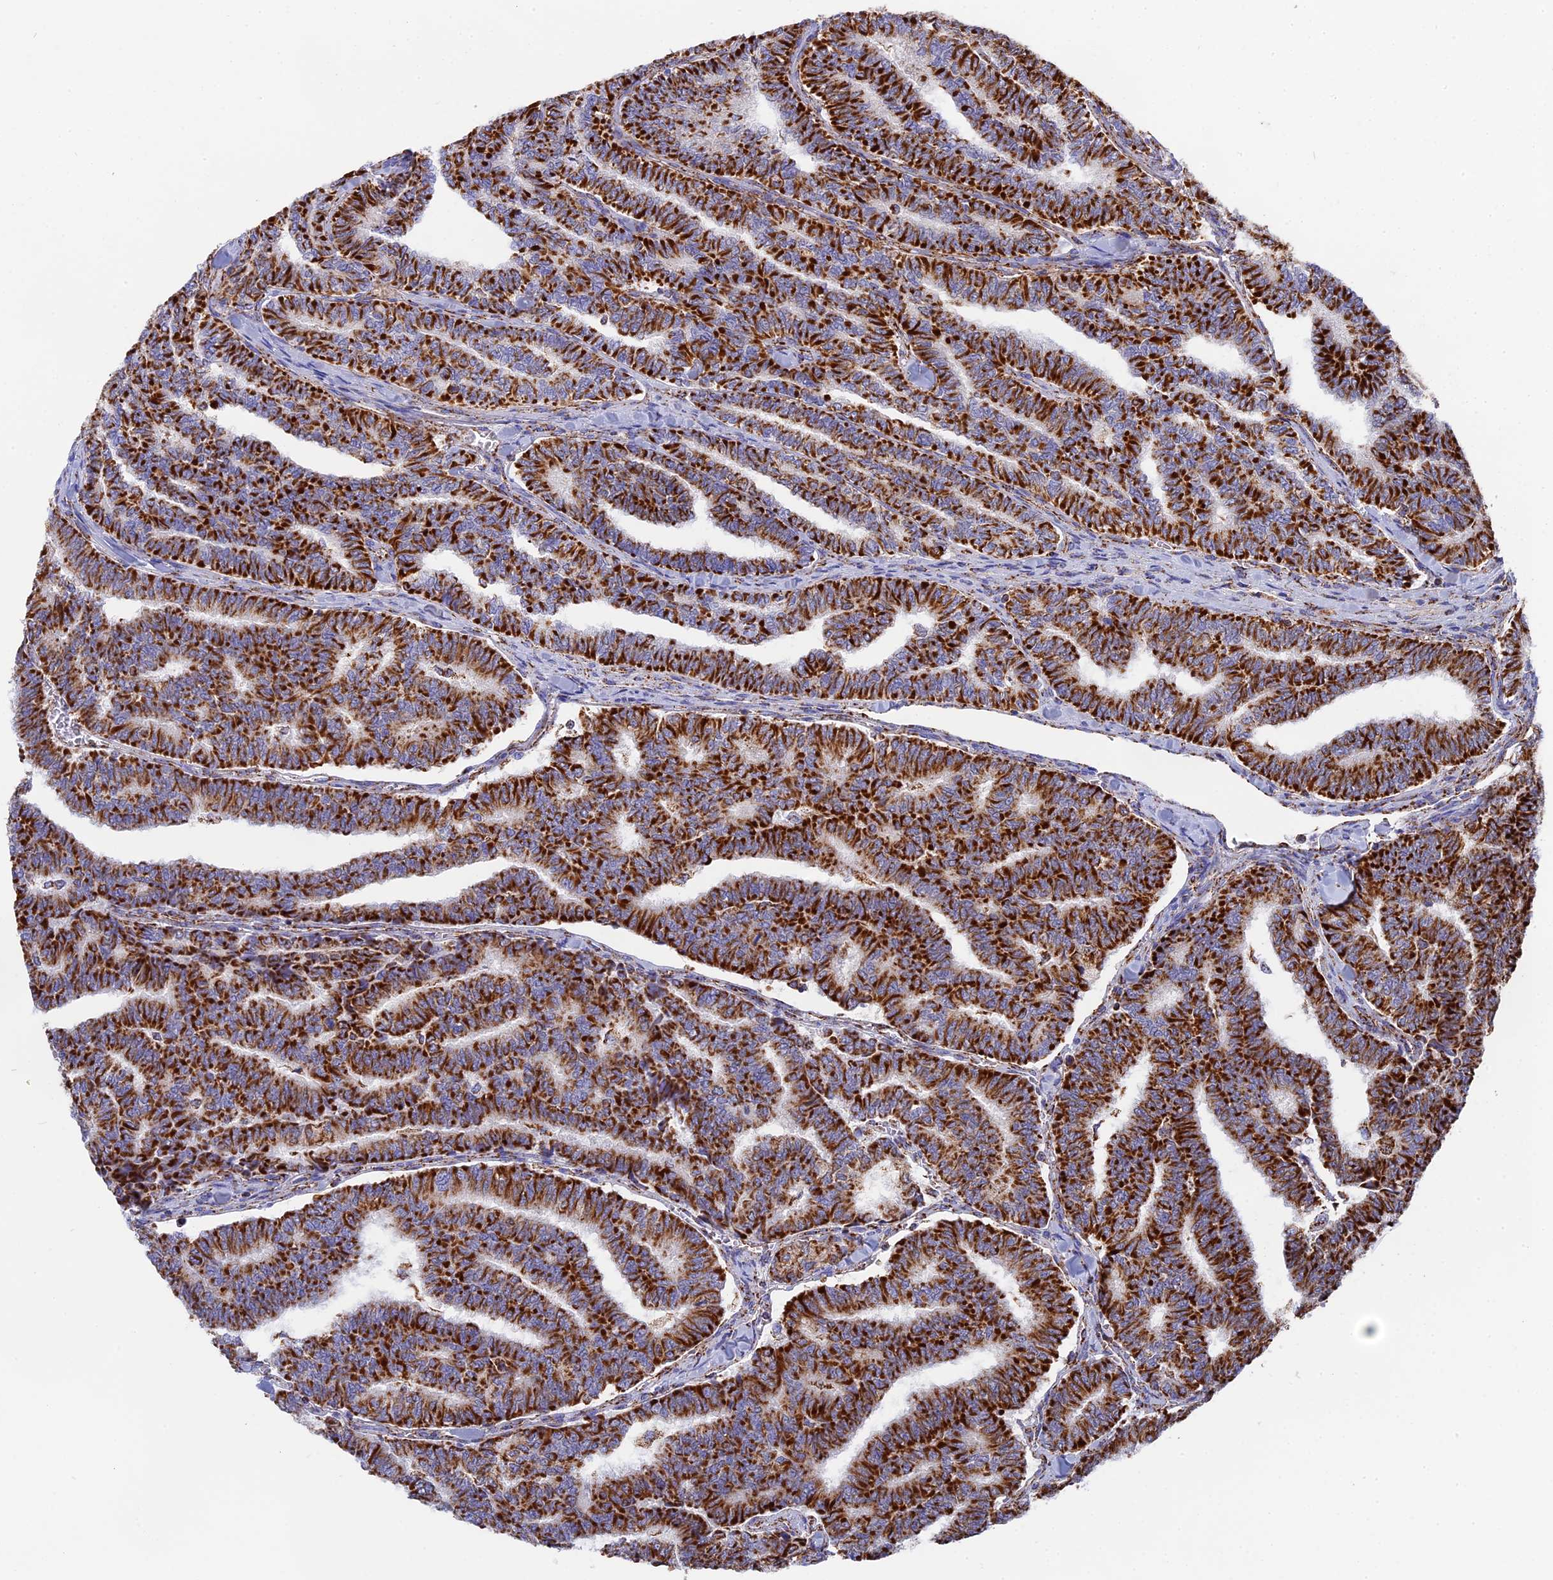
{"staining": {"intensity": "strong", "quantity": ">75%", "location": "cytoplasmic/membranous"}, "tissue": "thyroid cancer", "cell_type": "Tumor cells", "image_type": "cancer", "snomed": [{"axis": "morphology", "description": "Papillary adenocarcinoma, NOS"}, {"axis": "topography", "description": "Thyroid gland"}], "caption": "Human thyroid cancer stained for a protein (brown) shows strong cytoplasmic/membranous positive positivity in approximately >75% of tumor cells.", "gene": "NDUFA5", "patient": {"sex": "female", "age": 35}}